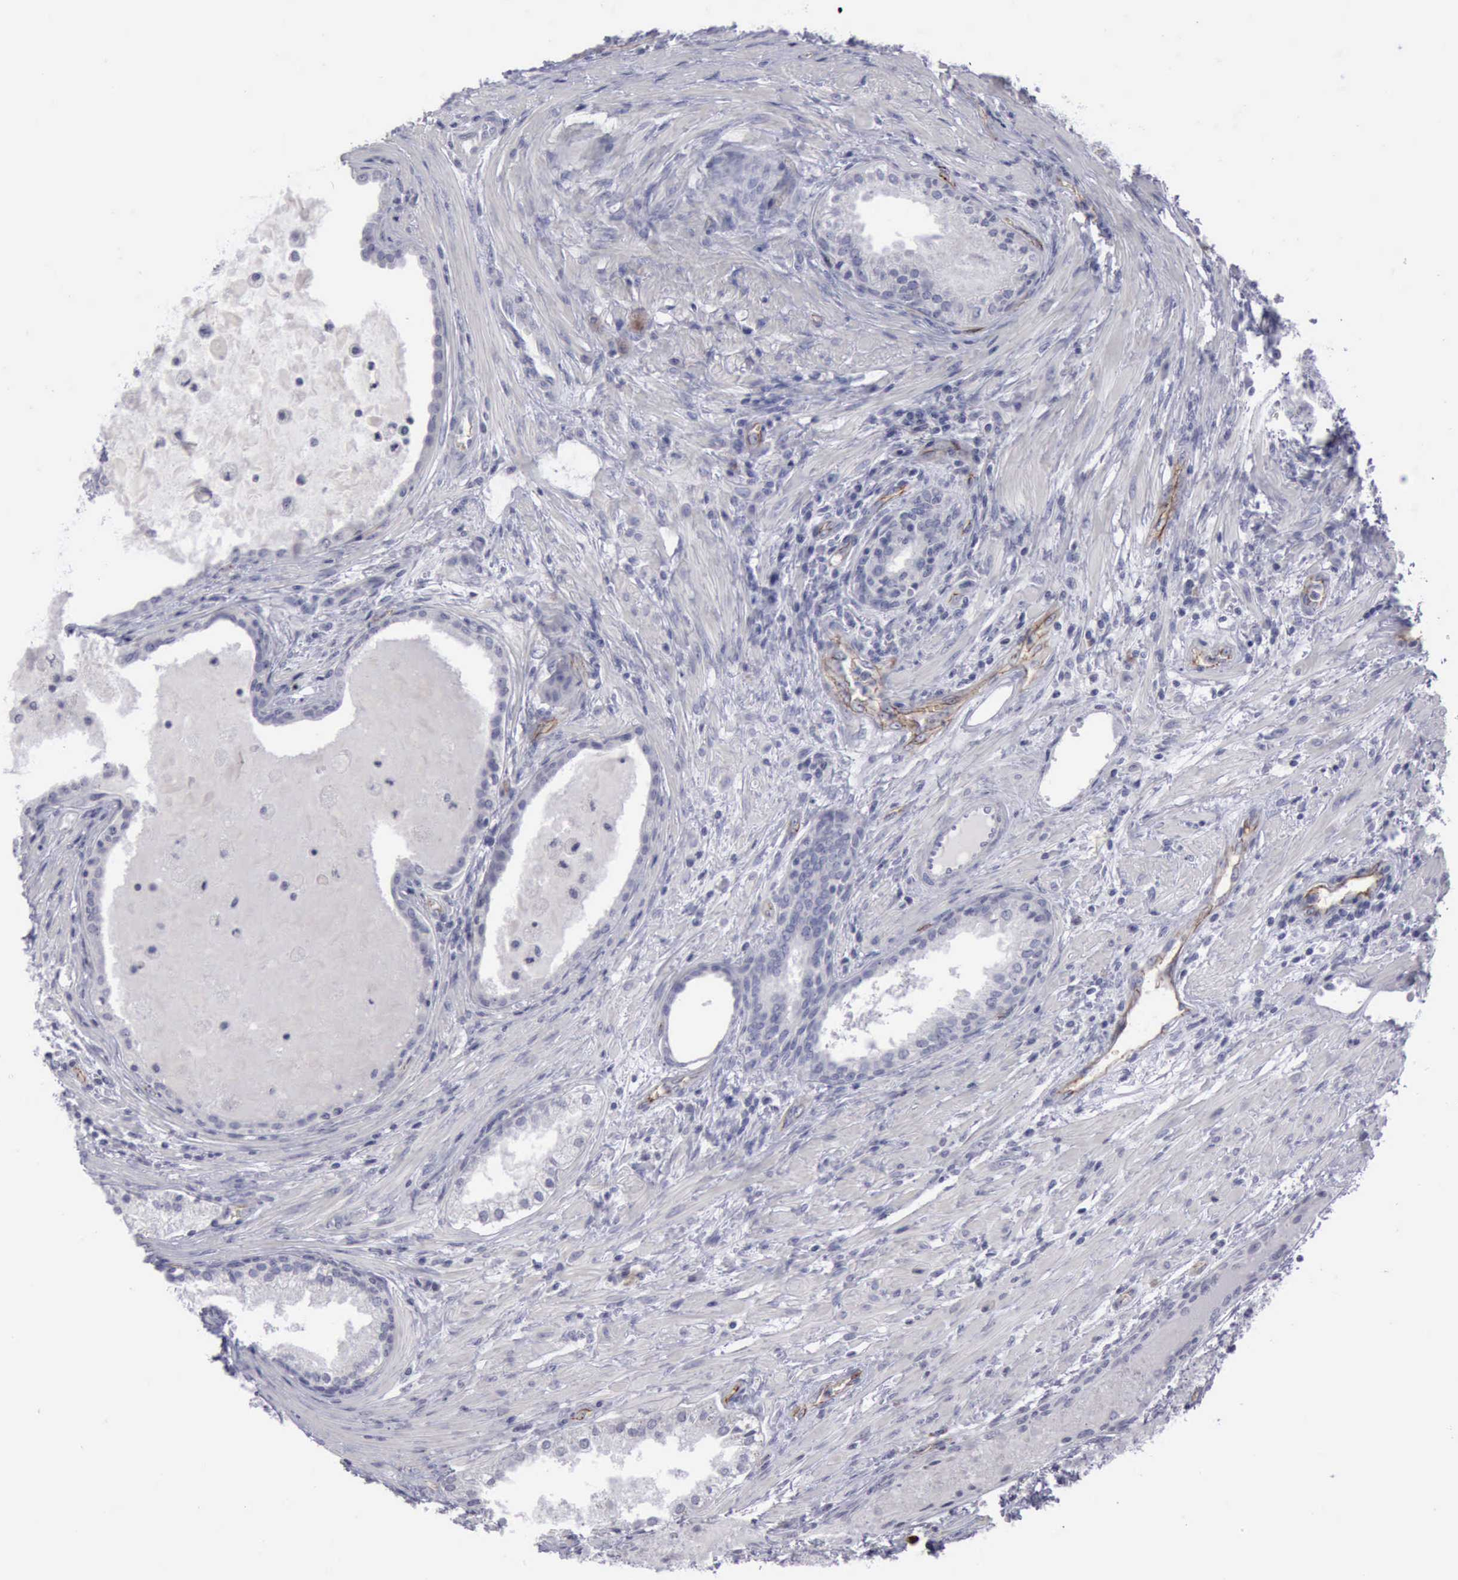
{"staining": {"intensity": "negative", "quantity": "none", "location": "none"}, "tissue": "prostate cancer", "cell_type": "Tumor cells", "image_type": "cancer", "snomed": [{"axis": "morphology", "description": "Adenocarcinoma, Medium grade"}, {"axis": "topography", "description": "Prostate"}], "caption": "Histopathology image shows no protein staining in tumor cells of prostate medium-grade adenocarcinoma tissue.", "gene": "CDH2", "patient": {"sex": "male", "age": 70}}